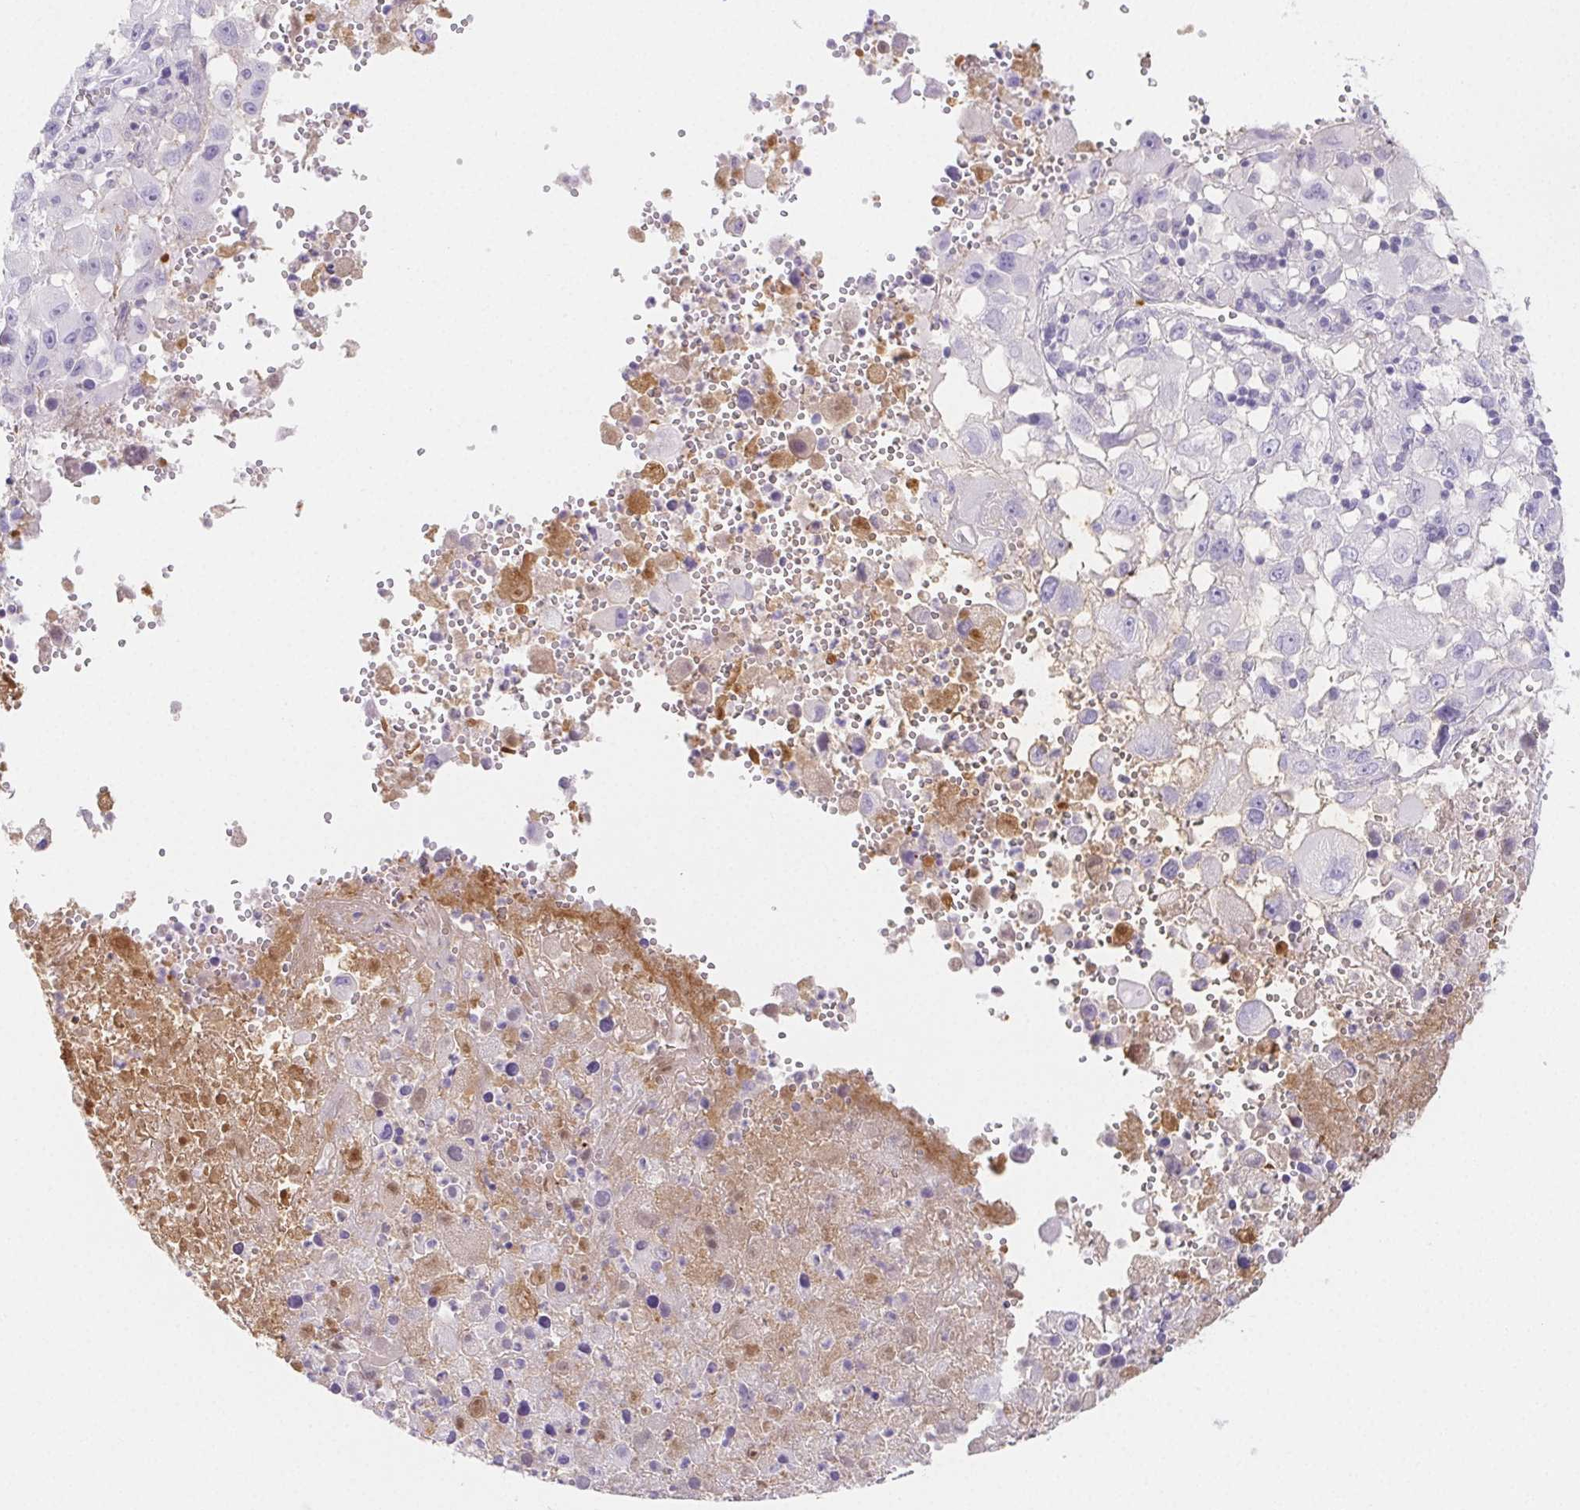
{"staining": {"intensity": "negative", "quantity": "none", "location": "none"}, "tissue": "melanoma", "cell_type": "Tumor cells", "image_type": "cancer", "snomed": [{"axis": "morphology", "description": "Malignant melanoma, Metastatic site"}, {"axis": "topography", "description": "Soft tissue"}], "caption": "This image is of malignant melanoma (metastatic site) stained with immunohistochemistry to label a protein in brown with the nuclei are counter-stained blue. There is no staining in tumor cells.", "gene": "ITIH2", "patient": {"sex": "male", "age": 50}}